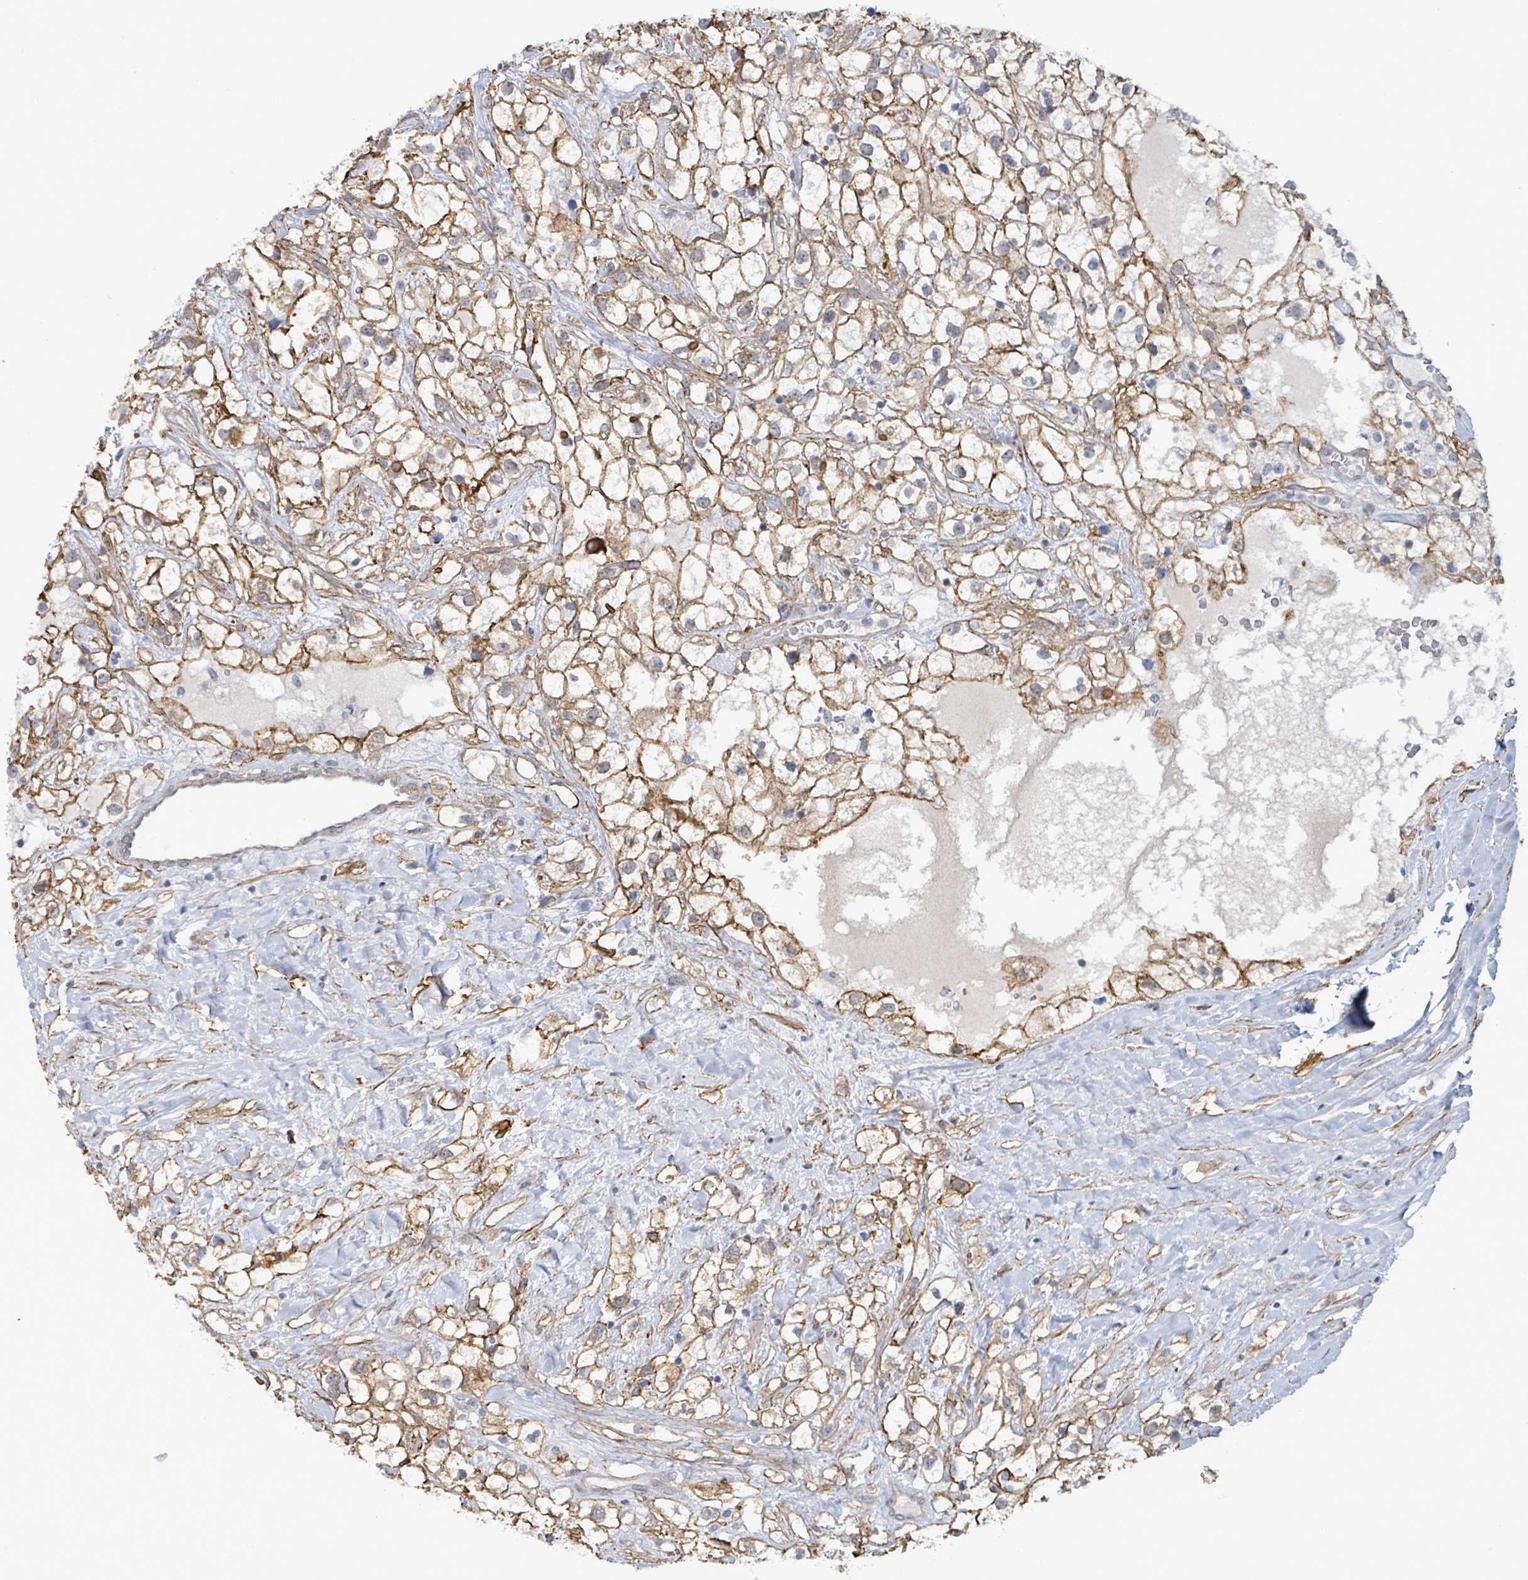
{"staining": {"intensity": "moderate", "quantity": ">75%", "location": "cytoplasmic/membranous"}, "tissue": "renal cancer", "cell_type": "Tumor cells", "image_type": "cancer", "snomed": [{"axis": "morphology", "description": "Adenocarcinoma, NOS"}, {"axis": "topography", "description": "Kidney"}], "caption": "A brown stain shows moderate cytoplasmic/membranous staining of a protein in adenocarcinoma (renal) tumor cells.", "gene": "DMRTC1B", "patient": {"sex": "male", "age": 59}}